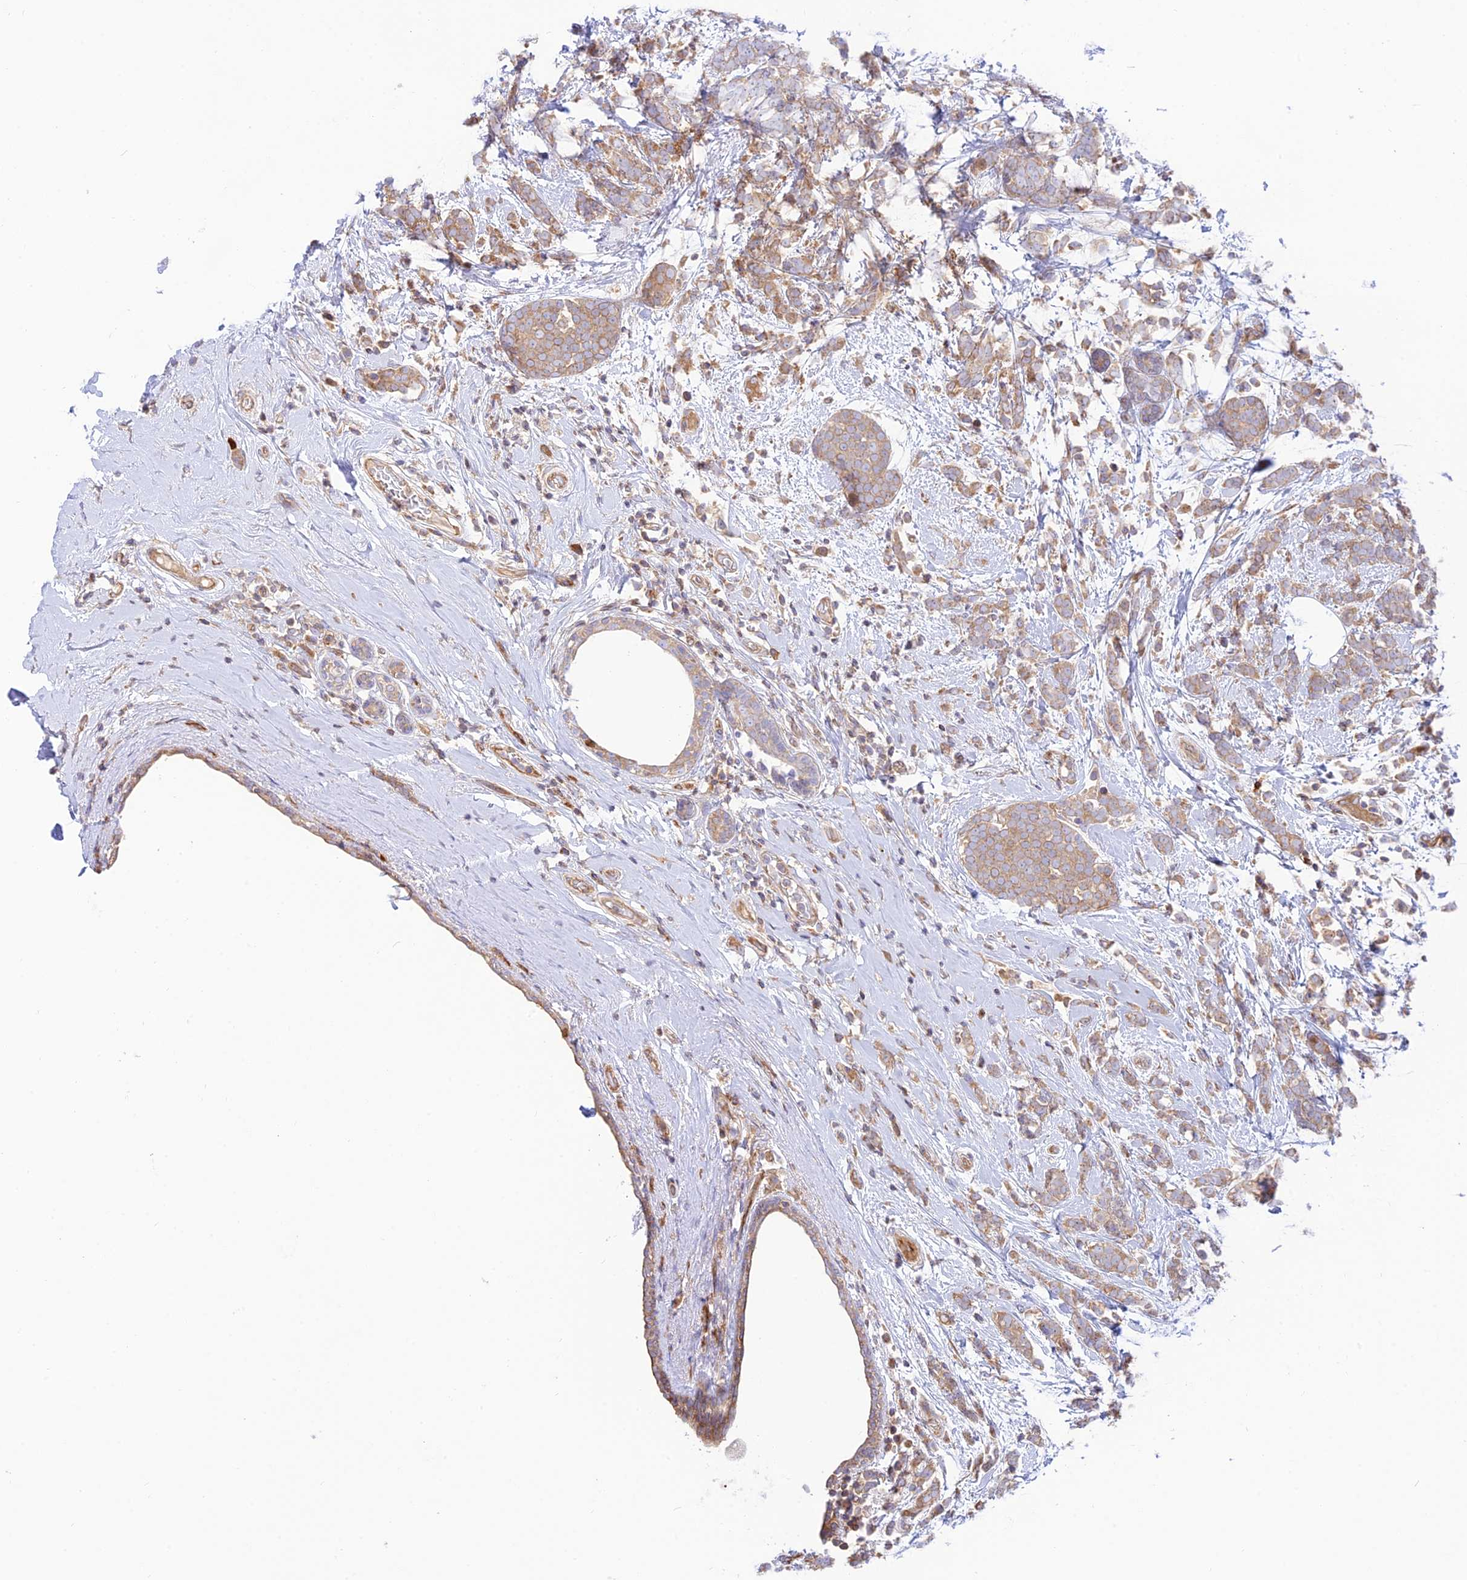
{"staining": {"intensity": "weak", "quantity": ">75%", "location": "cytoplasmic/membranous"}, "tissue": "breast cancer", "cell_type": "Tumor cells", "image_type": "cancer", "snomed": [{"axis": "morphology", "description": "Lobular carcinoma"}, {"axis": "topography", "description": "Breast"}], "caption": "This micrograph displays immunohistochemistry staining of human breast cancer (lobular carcinoma), with low weak cytoplasmic/membranous positivity in about >75% of tumor cells.", "gene": "PIMREG", "patient": {"sex": "female", "age": 58}}